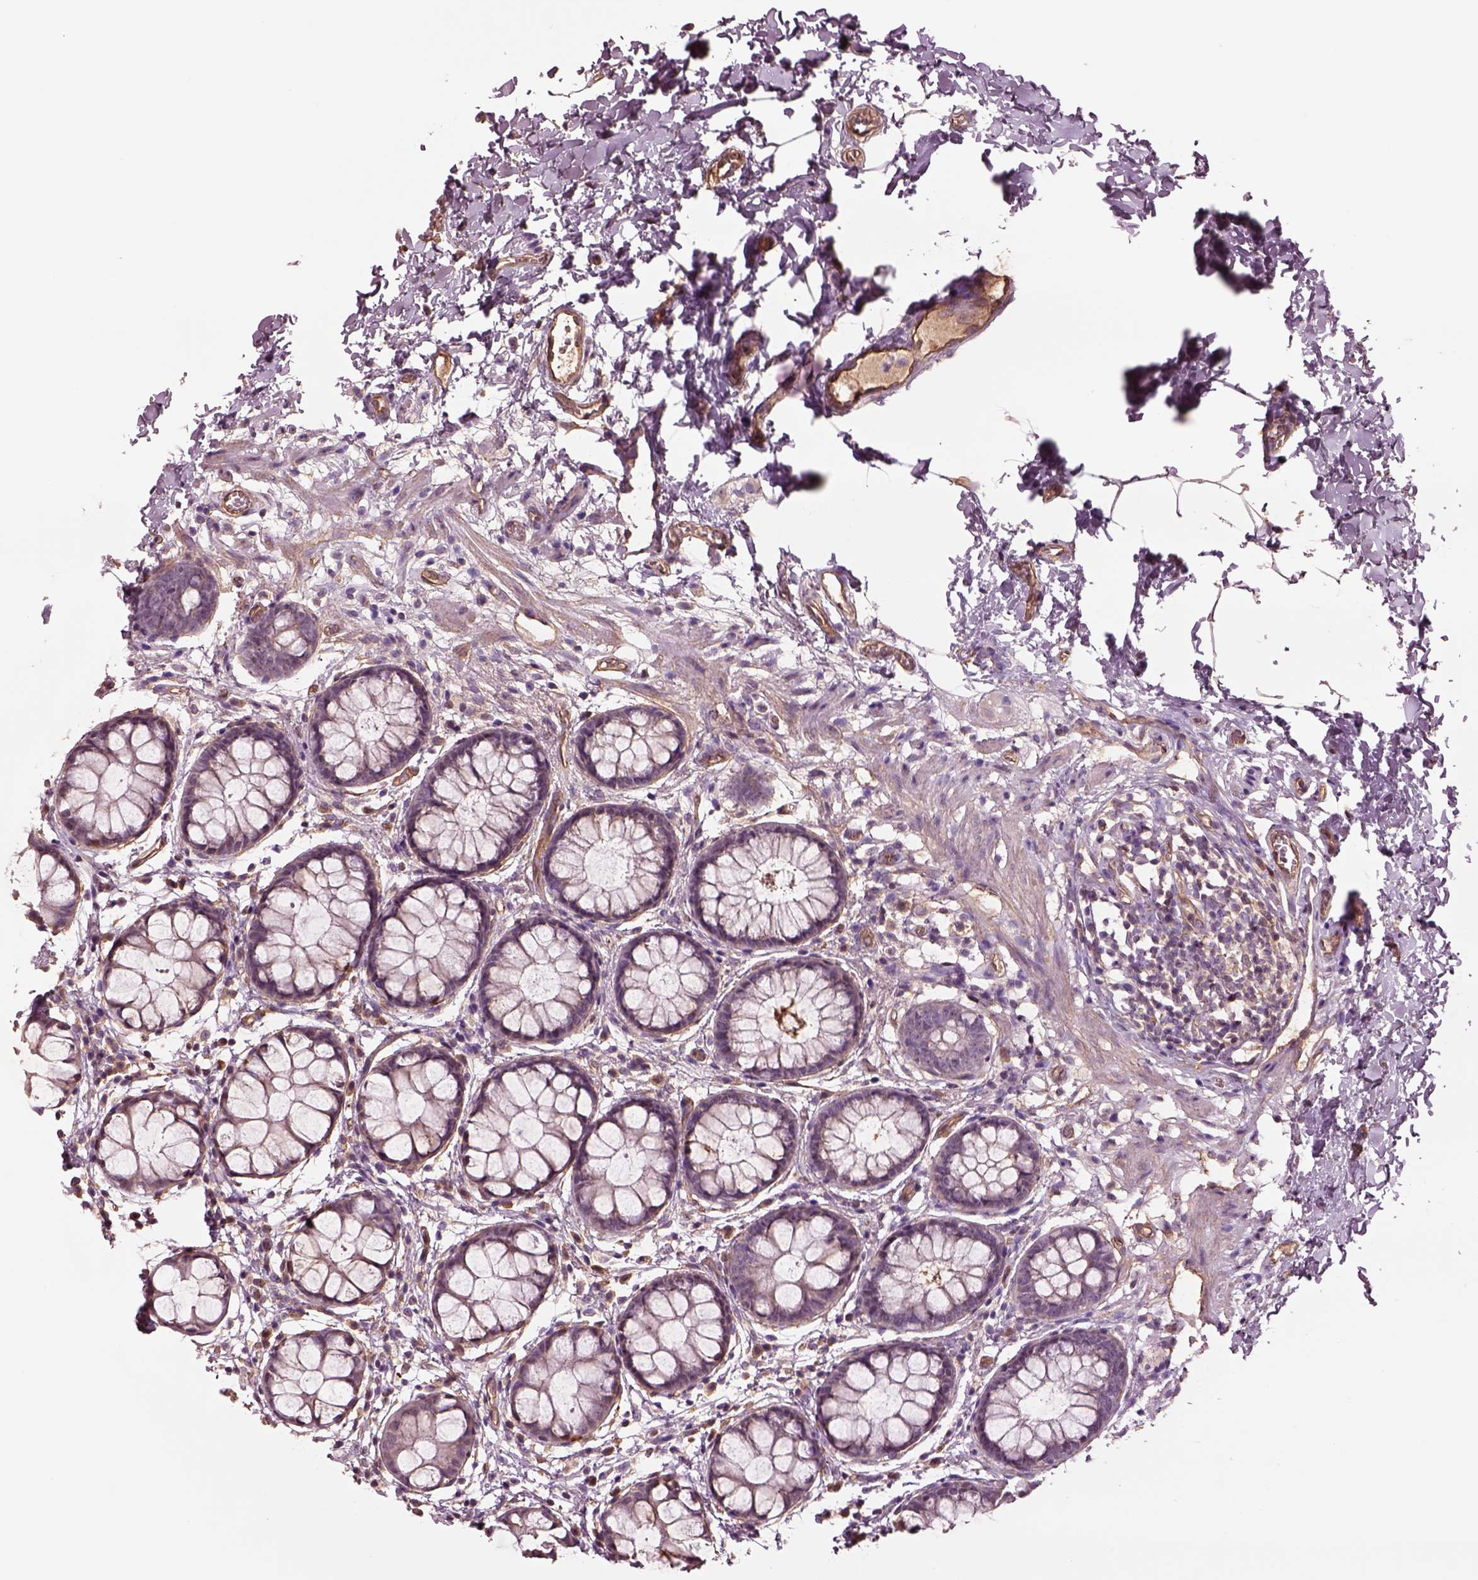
{"staining": {"intensity": "weak", "quantity": "25%-75%", "location": "cytoplasmic/membranous"}, "tissue": "rectum", "cell_type": "Glandular cells", "image_type": "normal", "snomed": [{"axis": "morphology", "description": "Normal tissue, NOS"}, {"axis": "topography", "description": "Rectum"}], "caption": "Glandular cells reveal weak cytoplasmic/membranous expression in approximately 25%-75% of cells in unremarkable rectum.", "gene": "HTR1B", "patient": {"sex": "female", "age": 62}}